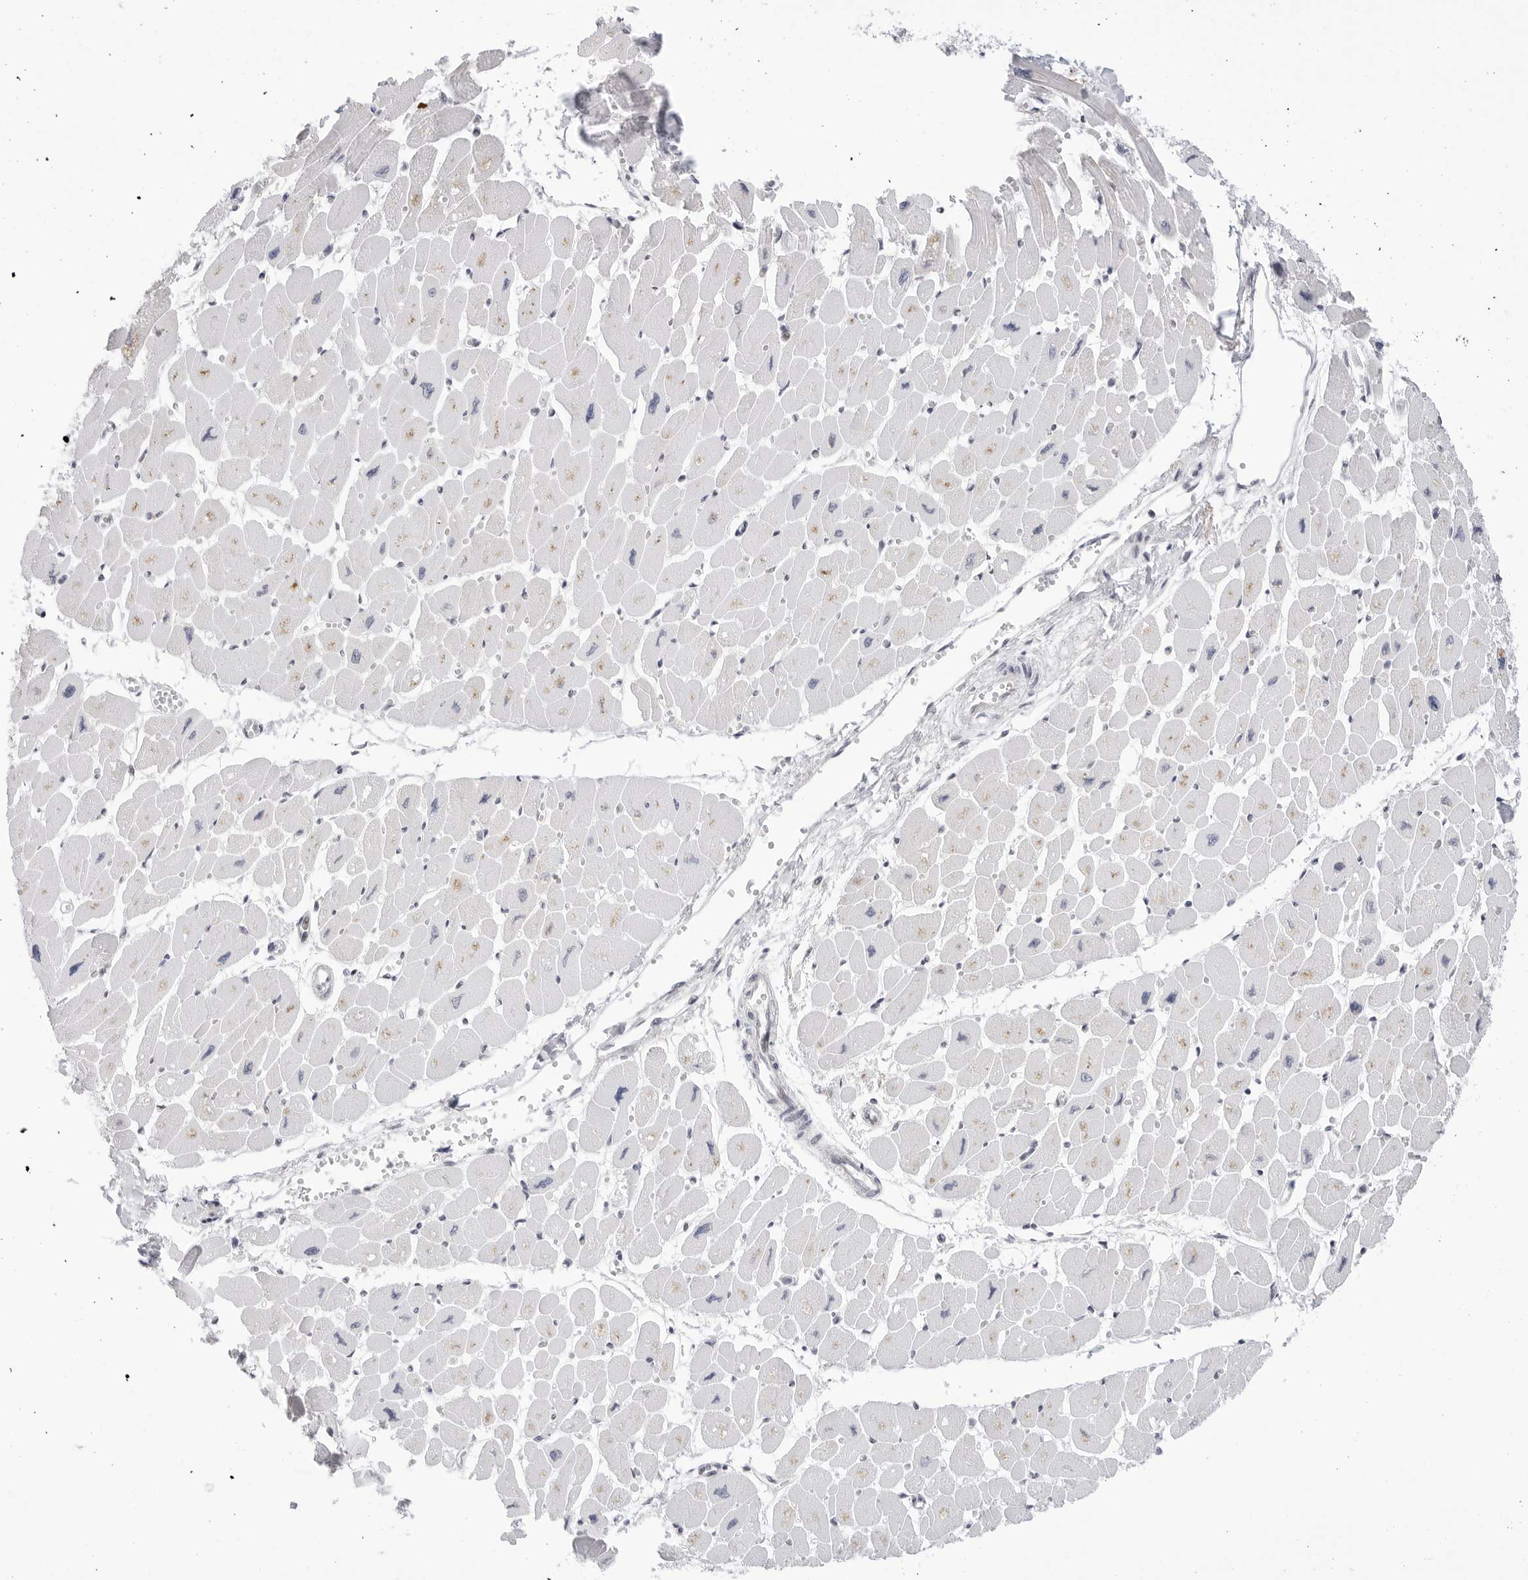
{"staining": {"intensity": "moderate", "quantity": "25%-75%", "location": "cytoplasmic/membranous"}, "tissue": "heart muscle", "cell_type": "Cardiomyocytes", "image_type": "normal", "snomed": [{"axis": "morphology", "description": "Normal tissue, NOS"}, {"axis": "topography", "description": "Heart"}], "caption": "High-power microscopy captured an IHC histopathology image of unremarkable heart muscle, revealing moderate cytoplasmic/membranous positivity in approximately 25%-75% of cardiomyocytes.", "gene": "C1orf162", "patient": {"sex": "female", "age": 54}}